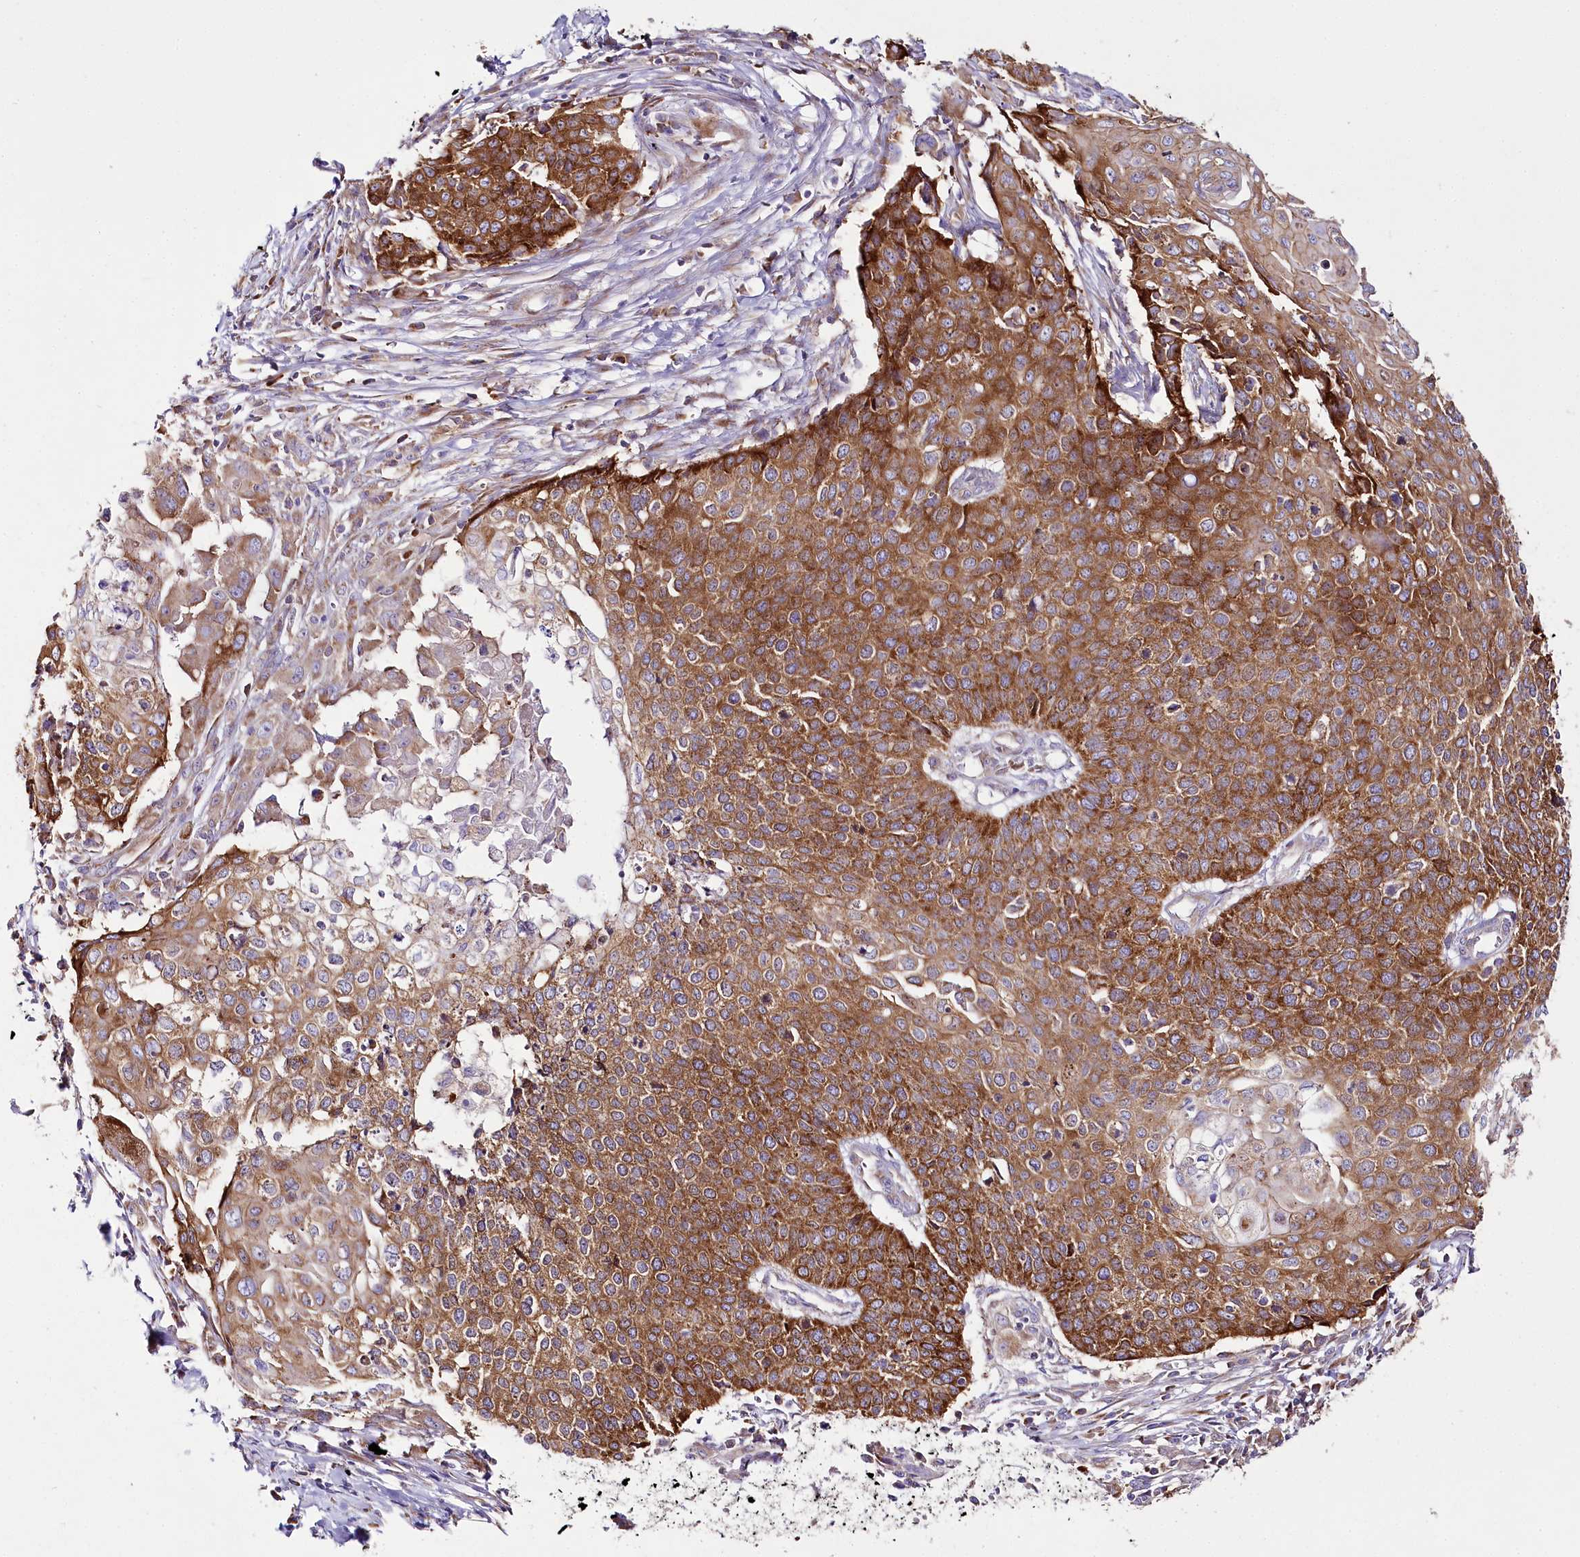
{"staining": {"intensity": "strong", "quantity": ">75%", "location": "cytoplasmic/membranous"}, "tissue": "cervical cancer", "cell_type": "Tumor cells", "image_type": "cancer", "snomed": [{"axis": "morphology", "description": "Squamous cell carcinoma, NOS"}, {"axis": "topography", "description": "Cervix"}], "caption": "This image exhibits cervical cancer (squamous cell carcinoma) stained with immunohistochemistry to label a protein in brown. The cytoplasmic/membranous of tumor cells show strong positivity for the protein. Nuclei are counter-stained blue.", "gene": "THUMPD3", "patient": {"sex": "female", "age": 39}}